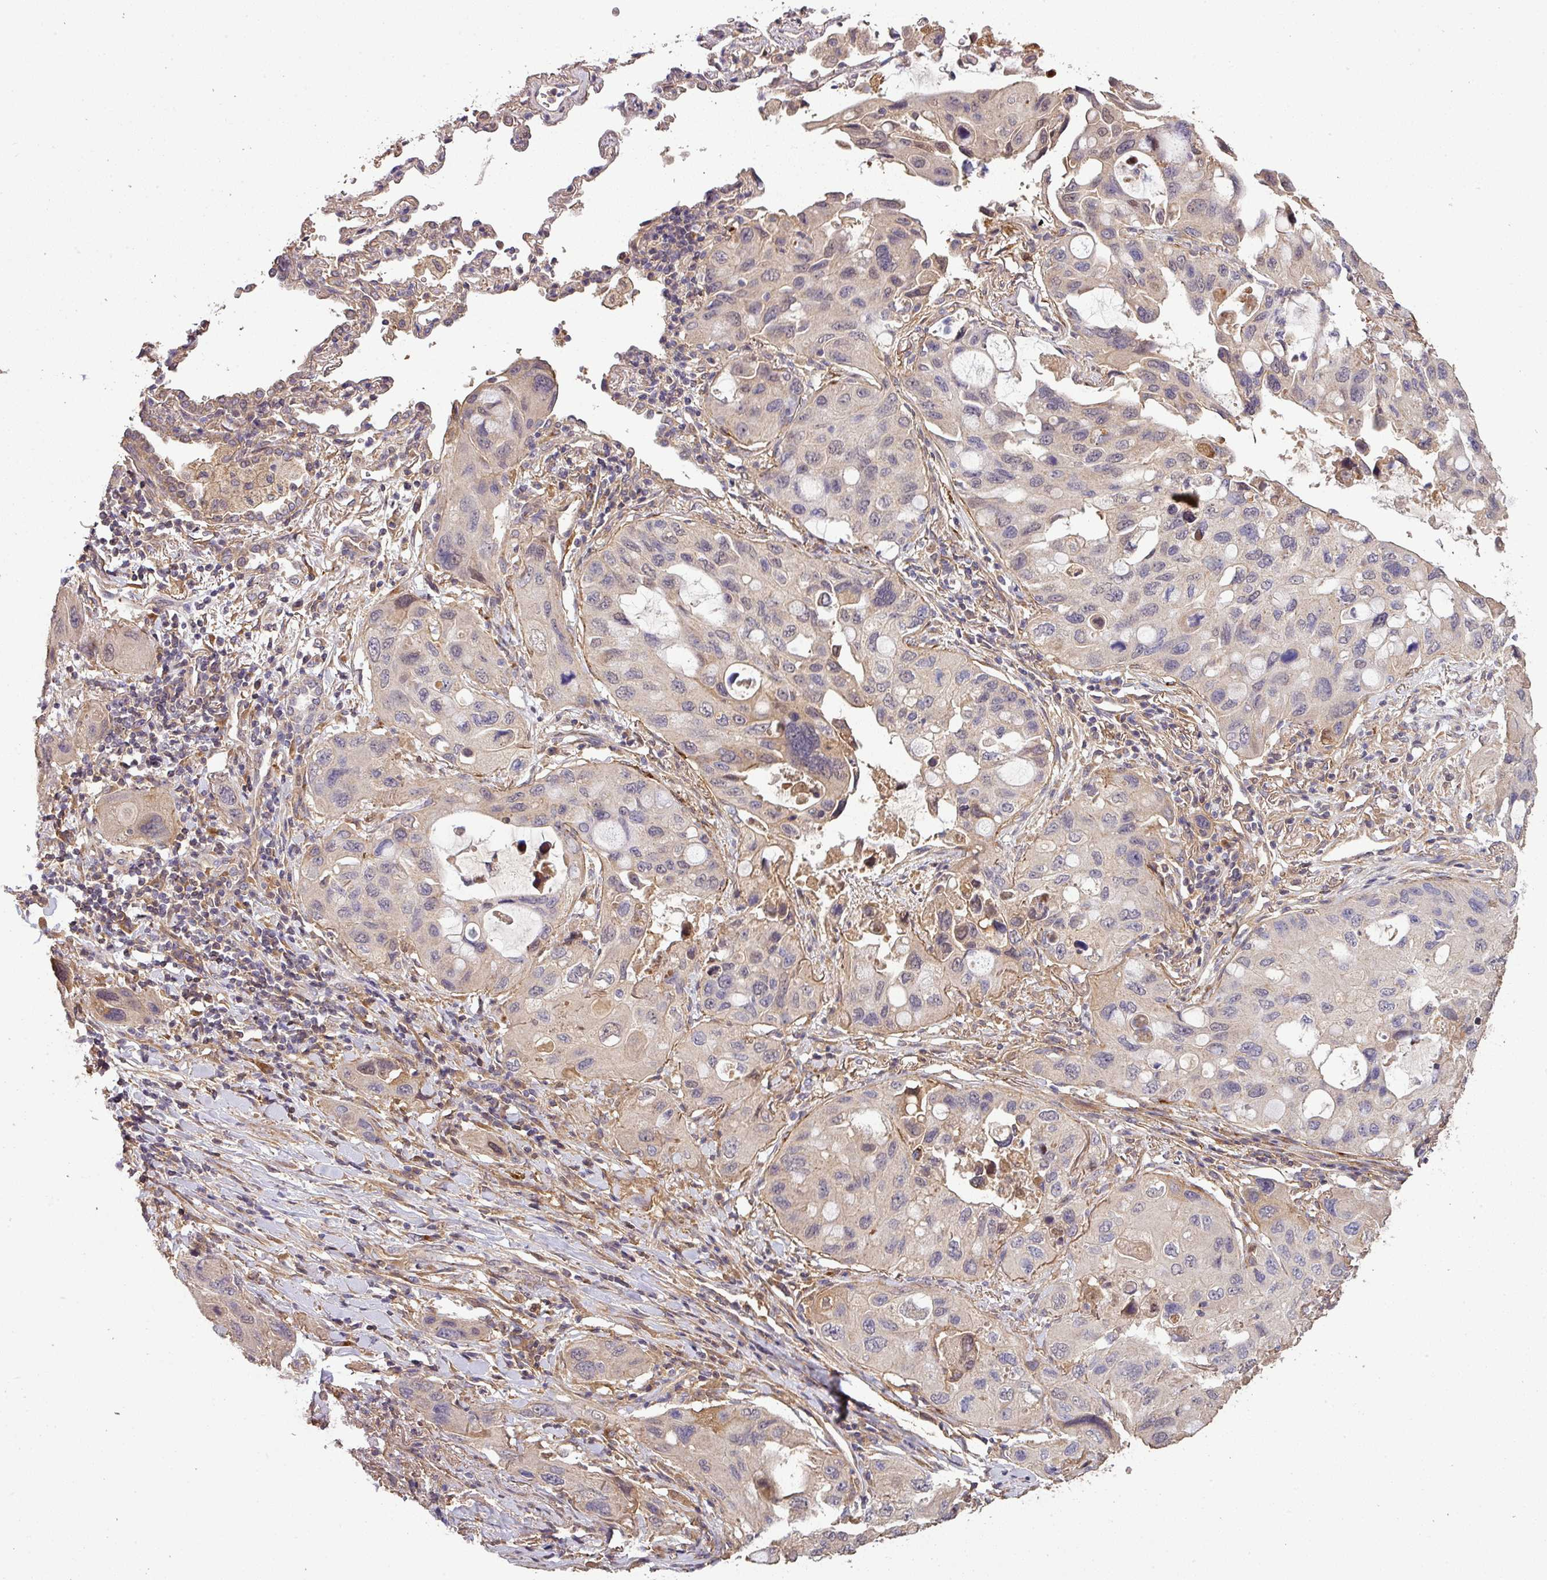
{"staining": {"intensity": "weak", "quantity": "<25%", "location": "cytoplasmic/membranous"}, "tissue": "lung cancer", "cell_type": "Tumor cells", "image_type": "cancer", "snomed": [{"axis": "morphology", "description": "Squamous cell carcinoma, NOS"}, {"axis": "topography", "description": "Lung"}], "caption": "IHC image of lung squamous cell carcinoma stained for a protein (brown), which reveals no expression in tumor cells. The staining was performed using DAB to visualize the protein expression in brown, while the nuclei were stained in blue with hematoxylin (Magnification: 20x).", "gene": "ISLR", "patient": {"sex": "female", "age": 73}}